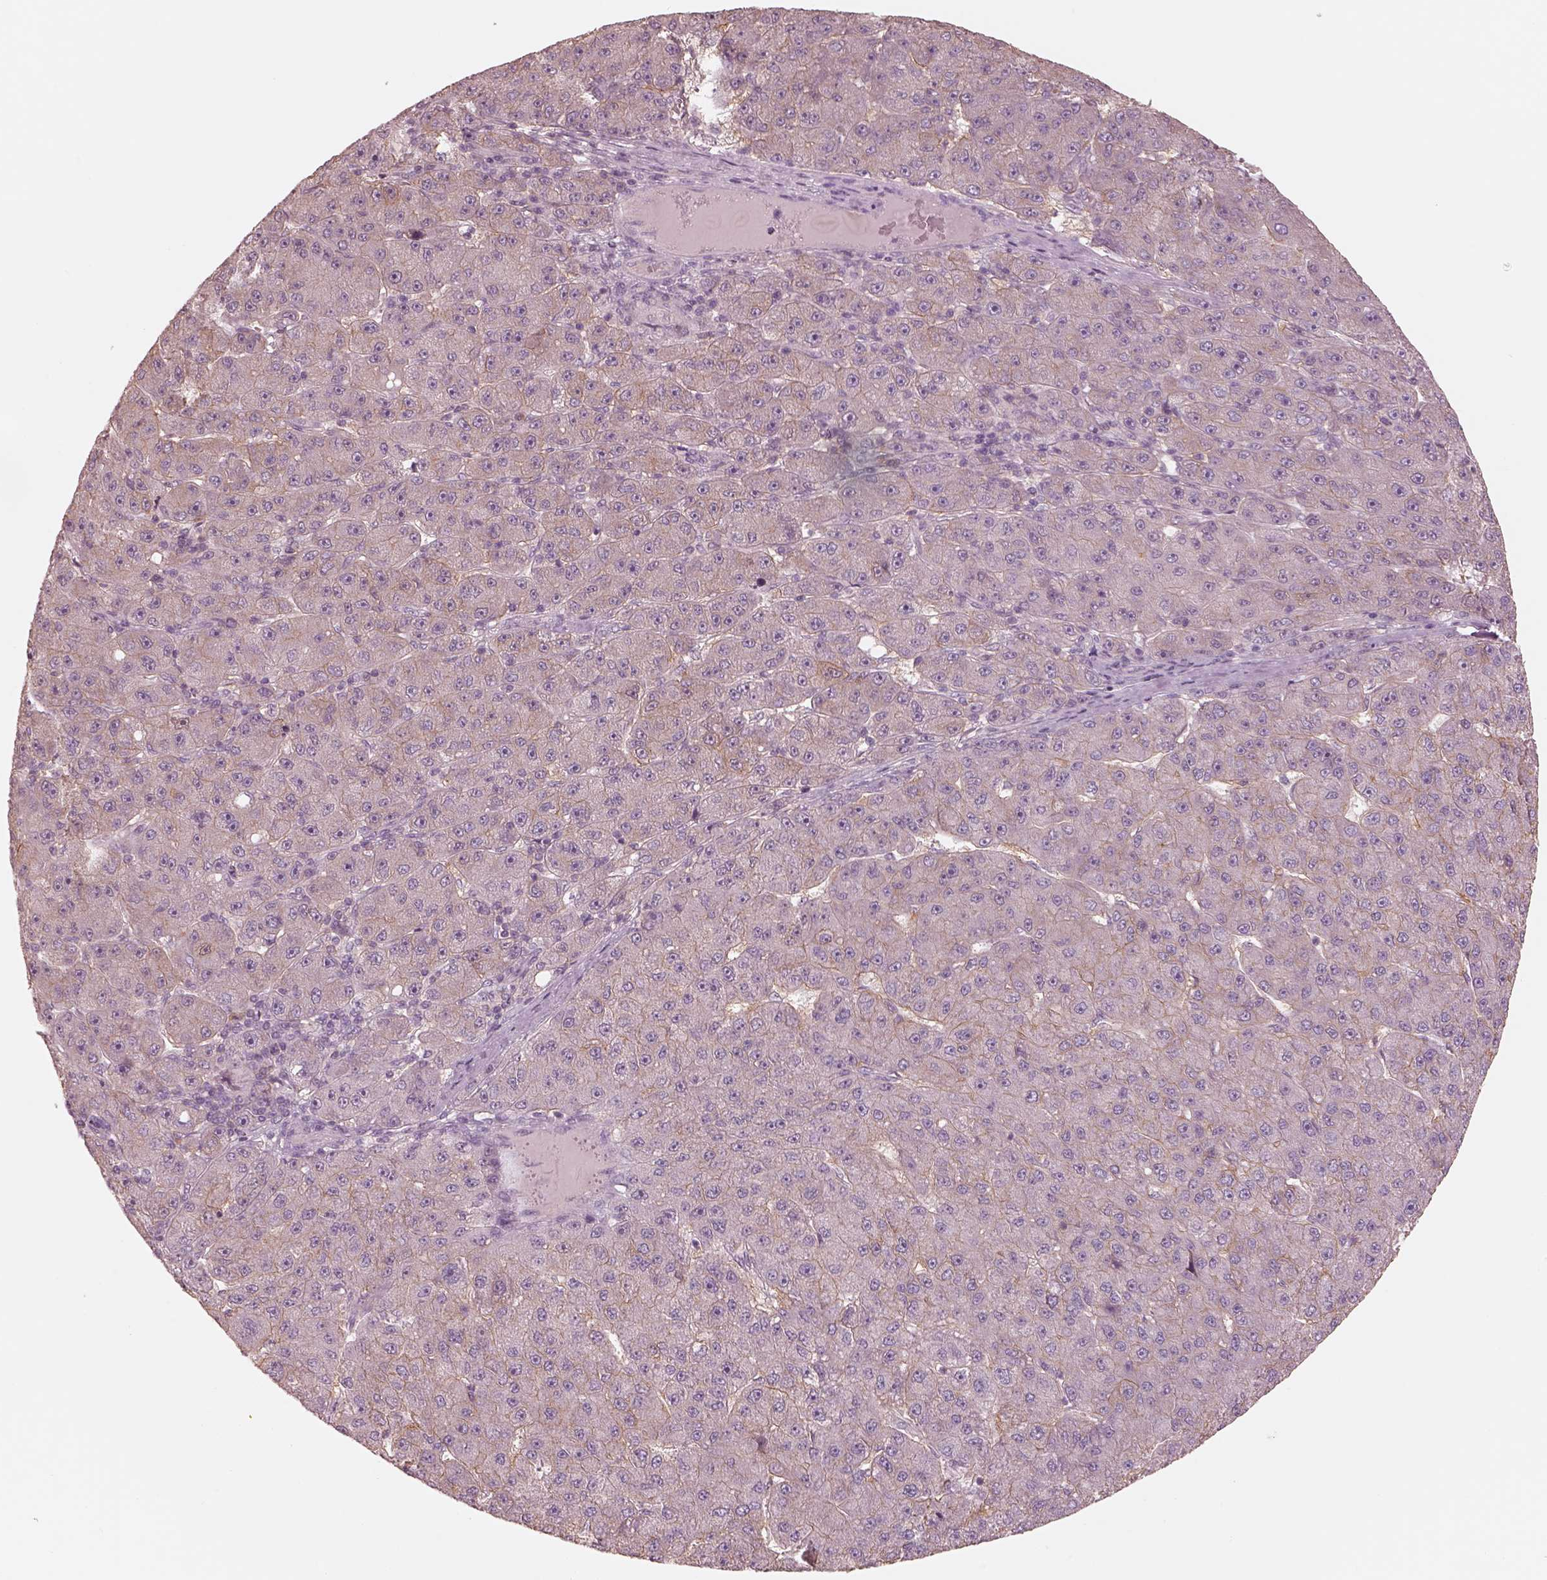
{"staining": {"intensity": "weak", "quantity": "<25%", "location": "cytoplasmic/membranous"}, "tissue": "liver cancer", "cell_type": "Tumor cells", "image_type": "cancer", "snomed": [{"axis": "morphology", "description": "Carcinoma, Hepatocellular, NOS"}, {"axis": "topography", "description": "Liver"}], "caption": "Human liver hepatocellular carcinoma stained for a protein using immunohistochemistry (IHC) exhibits no staining in tumor cells.", "gene": "GPRIN1", "patient": {"sex": "male", "age": 67}}